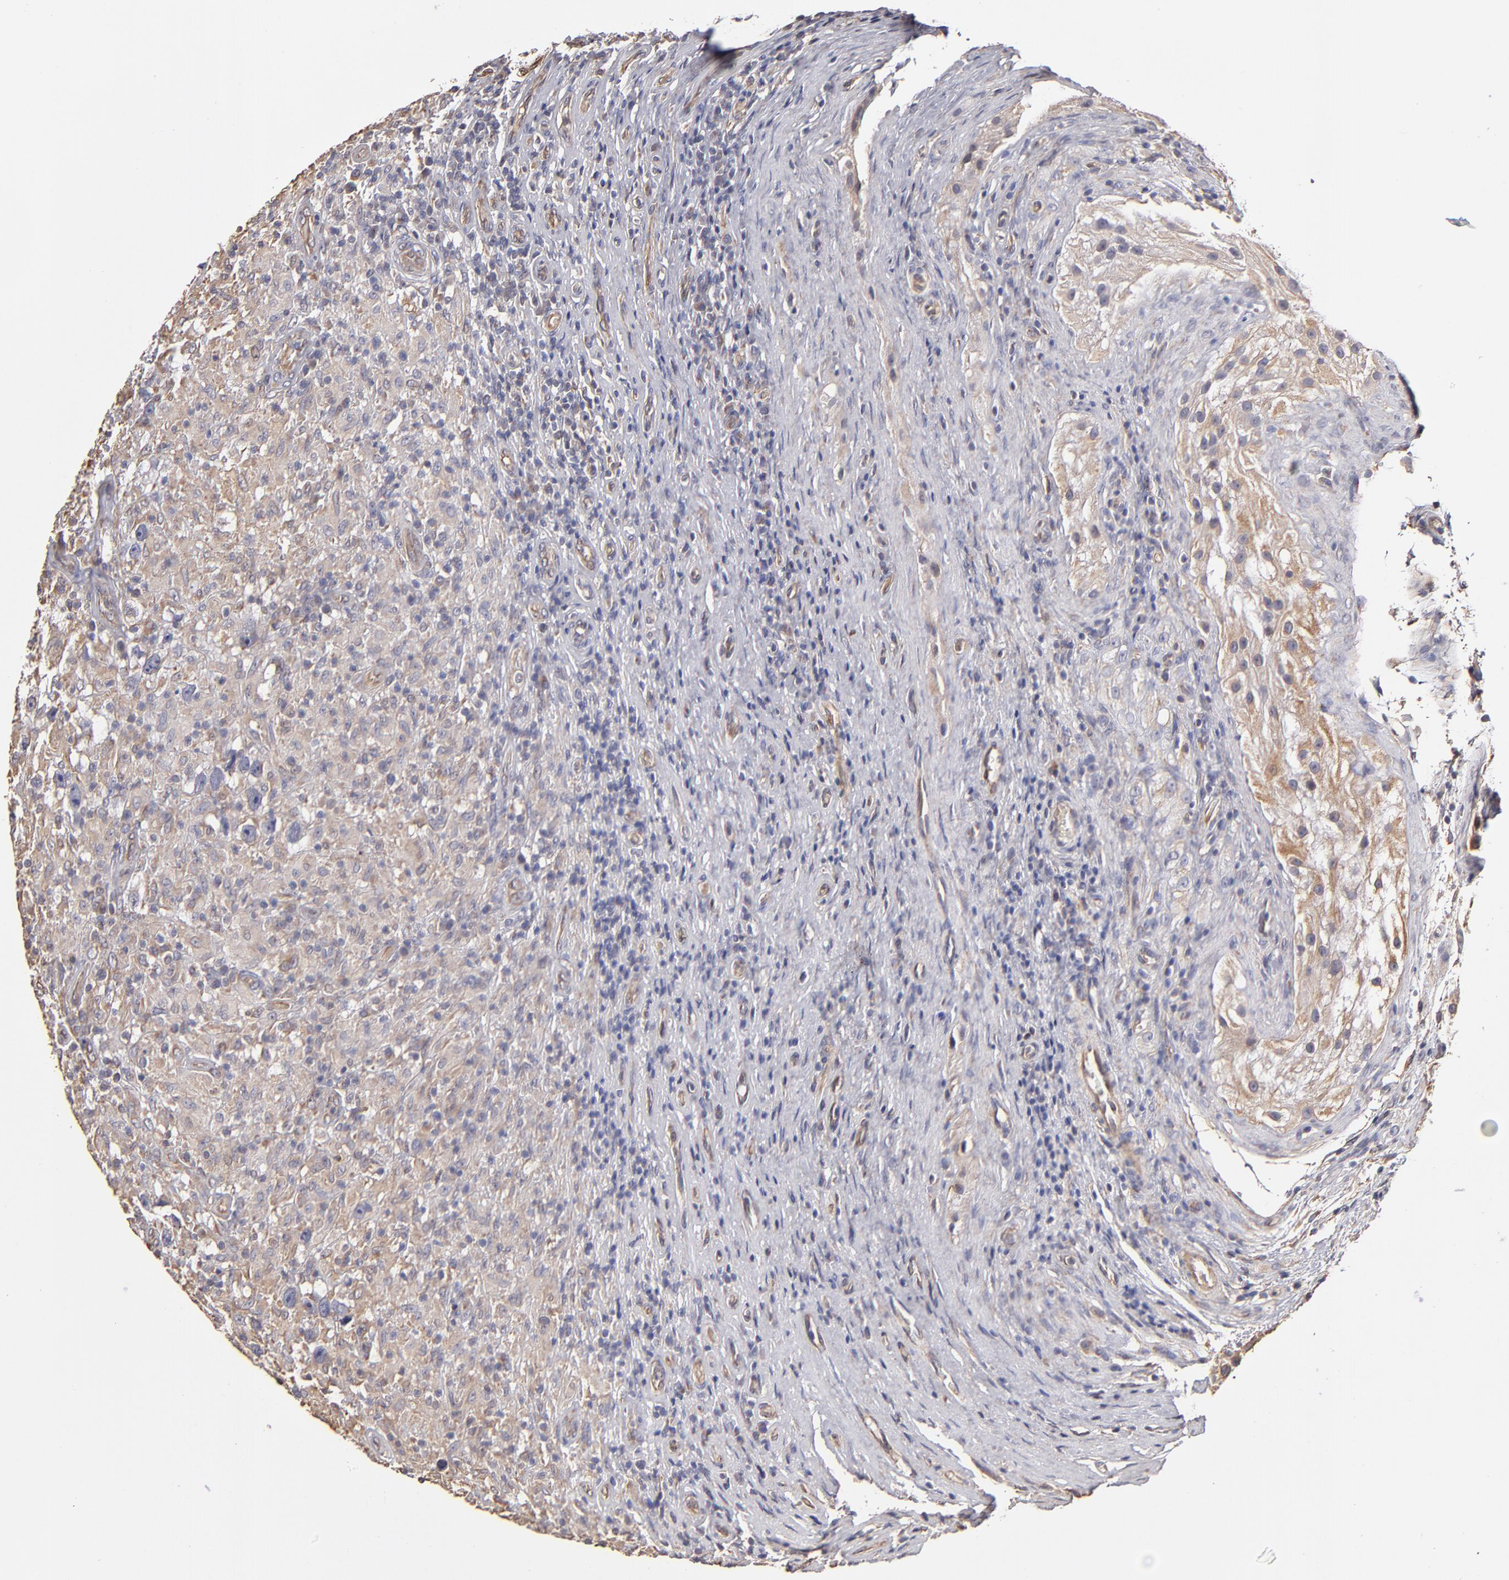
{"staining": {"intensity": "weak", "quantity": ">75%", "location": "cytoplasmic/membranous"}, "tissue": "testis cancer", "cell_type": "Tumor cells", "image_type": "cancer", "snomed": [{"axis": "morphology", "description": "Seminoma, NOS"}, {"axis": "topography", "description": "Testis"}], "caption": "Immunohistochemistry (IHC) (DAB (3,3'-diaminobenzidine)) staining of testis cancer (seminoma) shows weak cytoplasmic/membranous protein positivity in approximately >75% of tumor cells.", "gene": "ABCC1", "patient": {"sex": "male", "age": 34}}